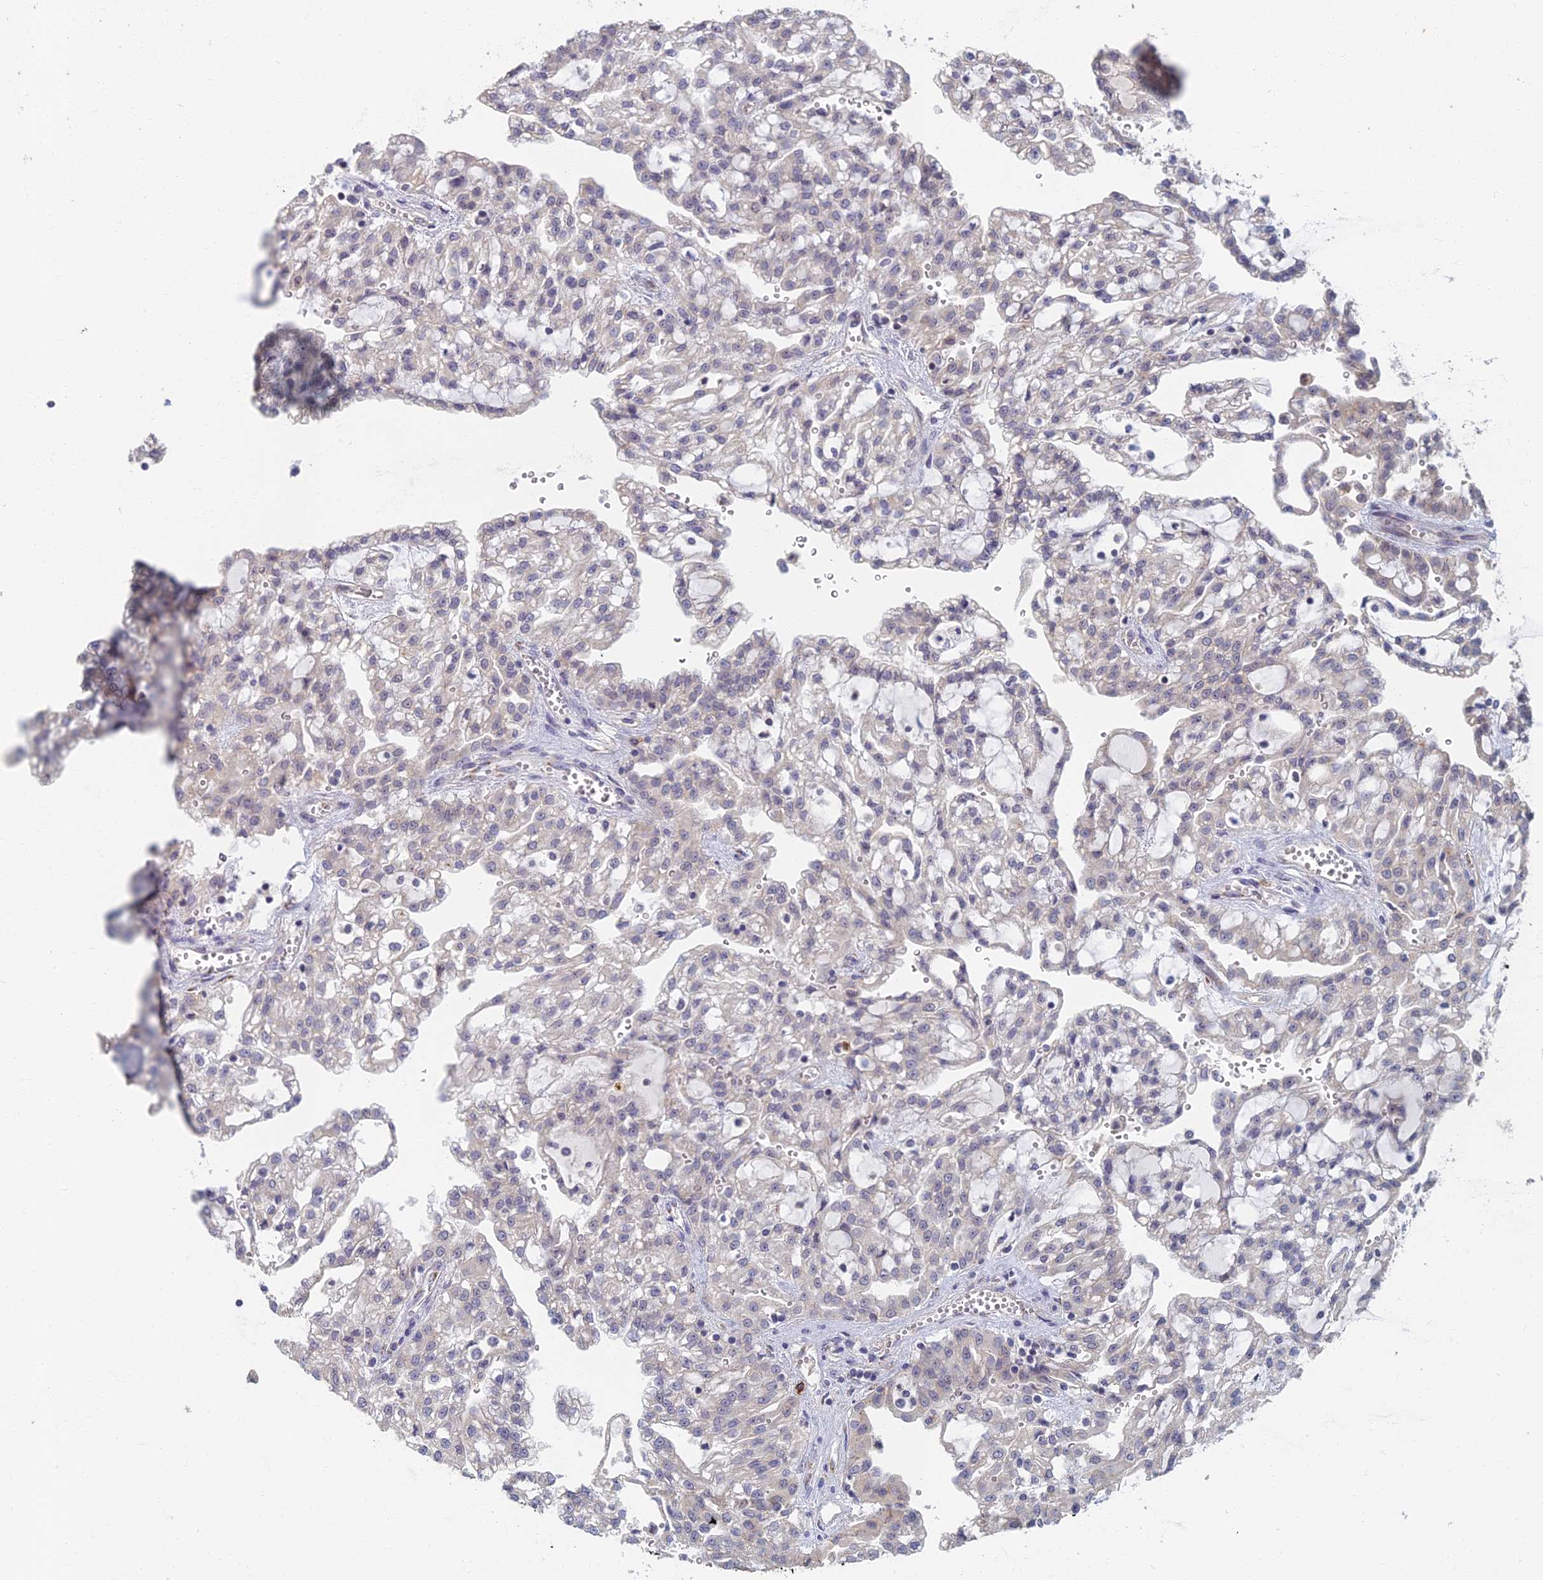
{"staining": {"intensity": "negative", "quantity": "none", "location": "none"}, "tissue": "renal cancer", "cell_type": "Tumor cells", "image_type": "cancer", "snomed": [{"axis": "morphology", "description": "Adenocarcinoma, NOS"}, {"axis": "topography", "description": "Kidney"}], "caption": "Photomicrograph shows no protein staining in tumor cells of renal cancer (adenocarcinoma) tissue.", "gene": "GPATCH1", "patient": {"sex": "male", "age": 63}}